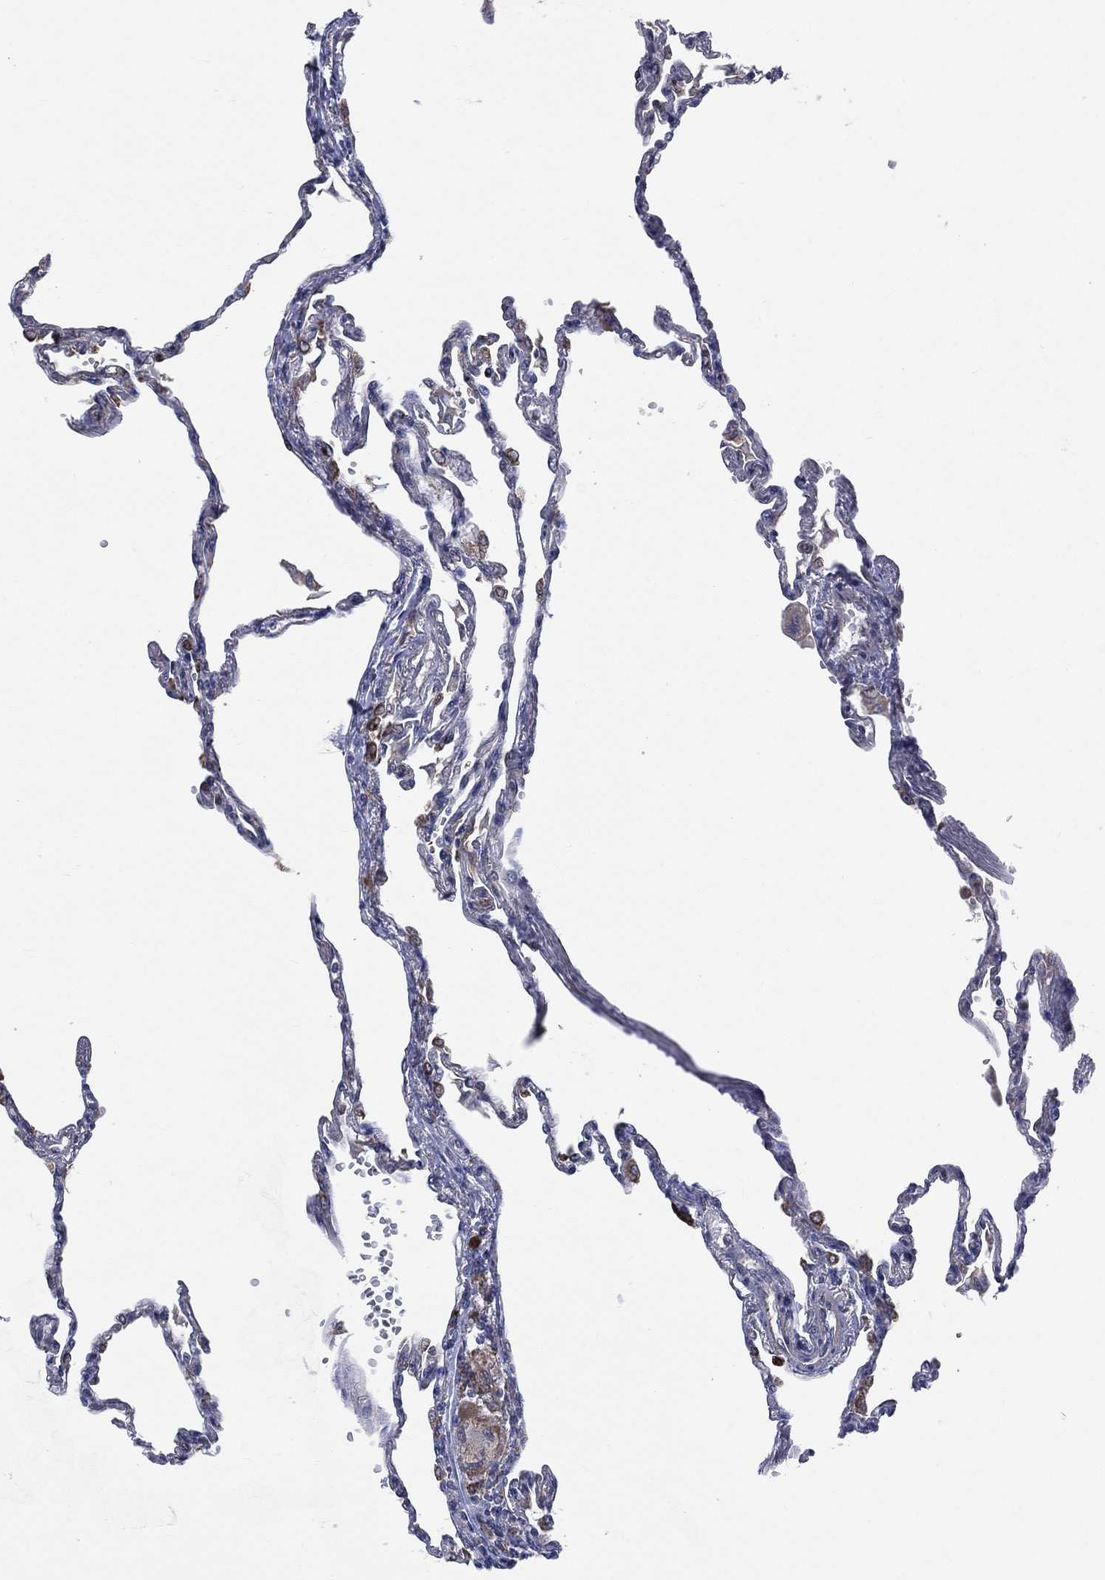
{"staining": {"intensity": "negative", "quantity": "none", "location": "none"}, "tissue": "lung", "cell_type": "Alveolar cells", "image_type": "normal", "snomed": [{"axis": "morphology", "description": "Normal tissue, NOS"}, {"axis": "topography", "description": "Lung"}], "caption": "This is a image of immunohistochemistry (IHC) staining of benign lung, which shows no positivity in alveolar cells.", "gene": "CCDC159", "patient": {"sex": "male", "age": 78}}